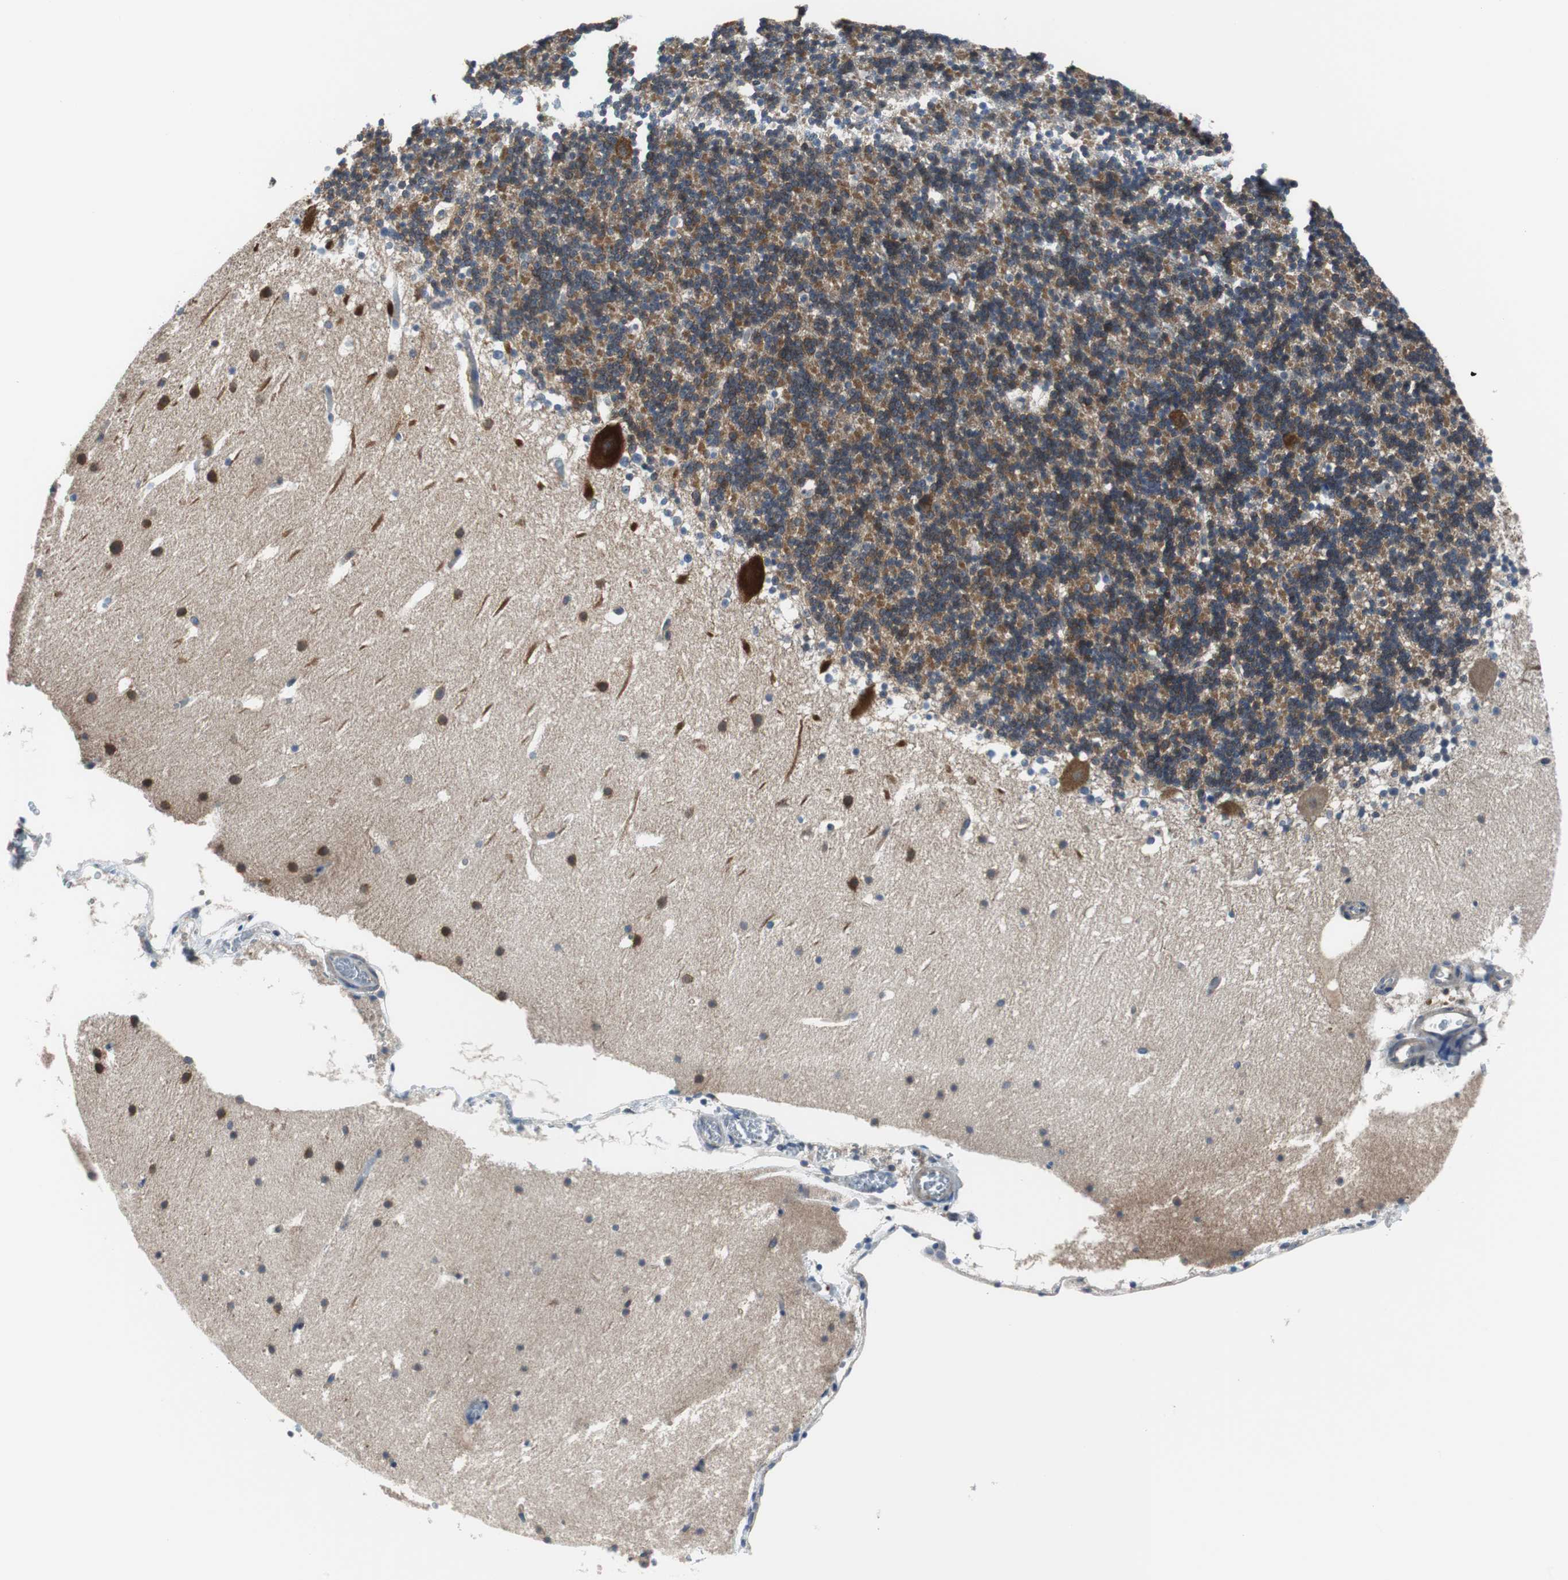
{"staining": {"intensity": "strong", "quantity": ">75%", "location": "cytoplasmic/membranous"}, "tissue": "cerebellum", "cell_type": "Cells in granular layer", "image_type": "normal", "snomed": [{"axis": "morphology", "description": "Normal tissue, NOS"}, {"axis": "topography", "description": "Cerebellum"}], "caption": "Normal cerebellum was stained to show a protein in brown. There is high levels of strong cytoplasmic/membranous expression in approximately >75% of cells in granular layer.", "gene": "BRAF", "patient": {"sex": "male", "age": 45}}